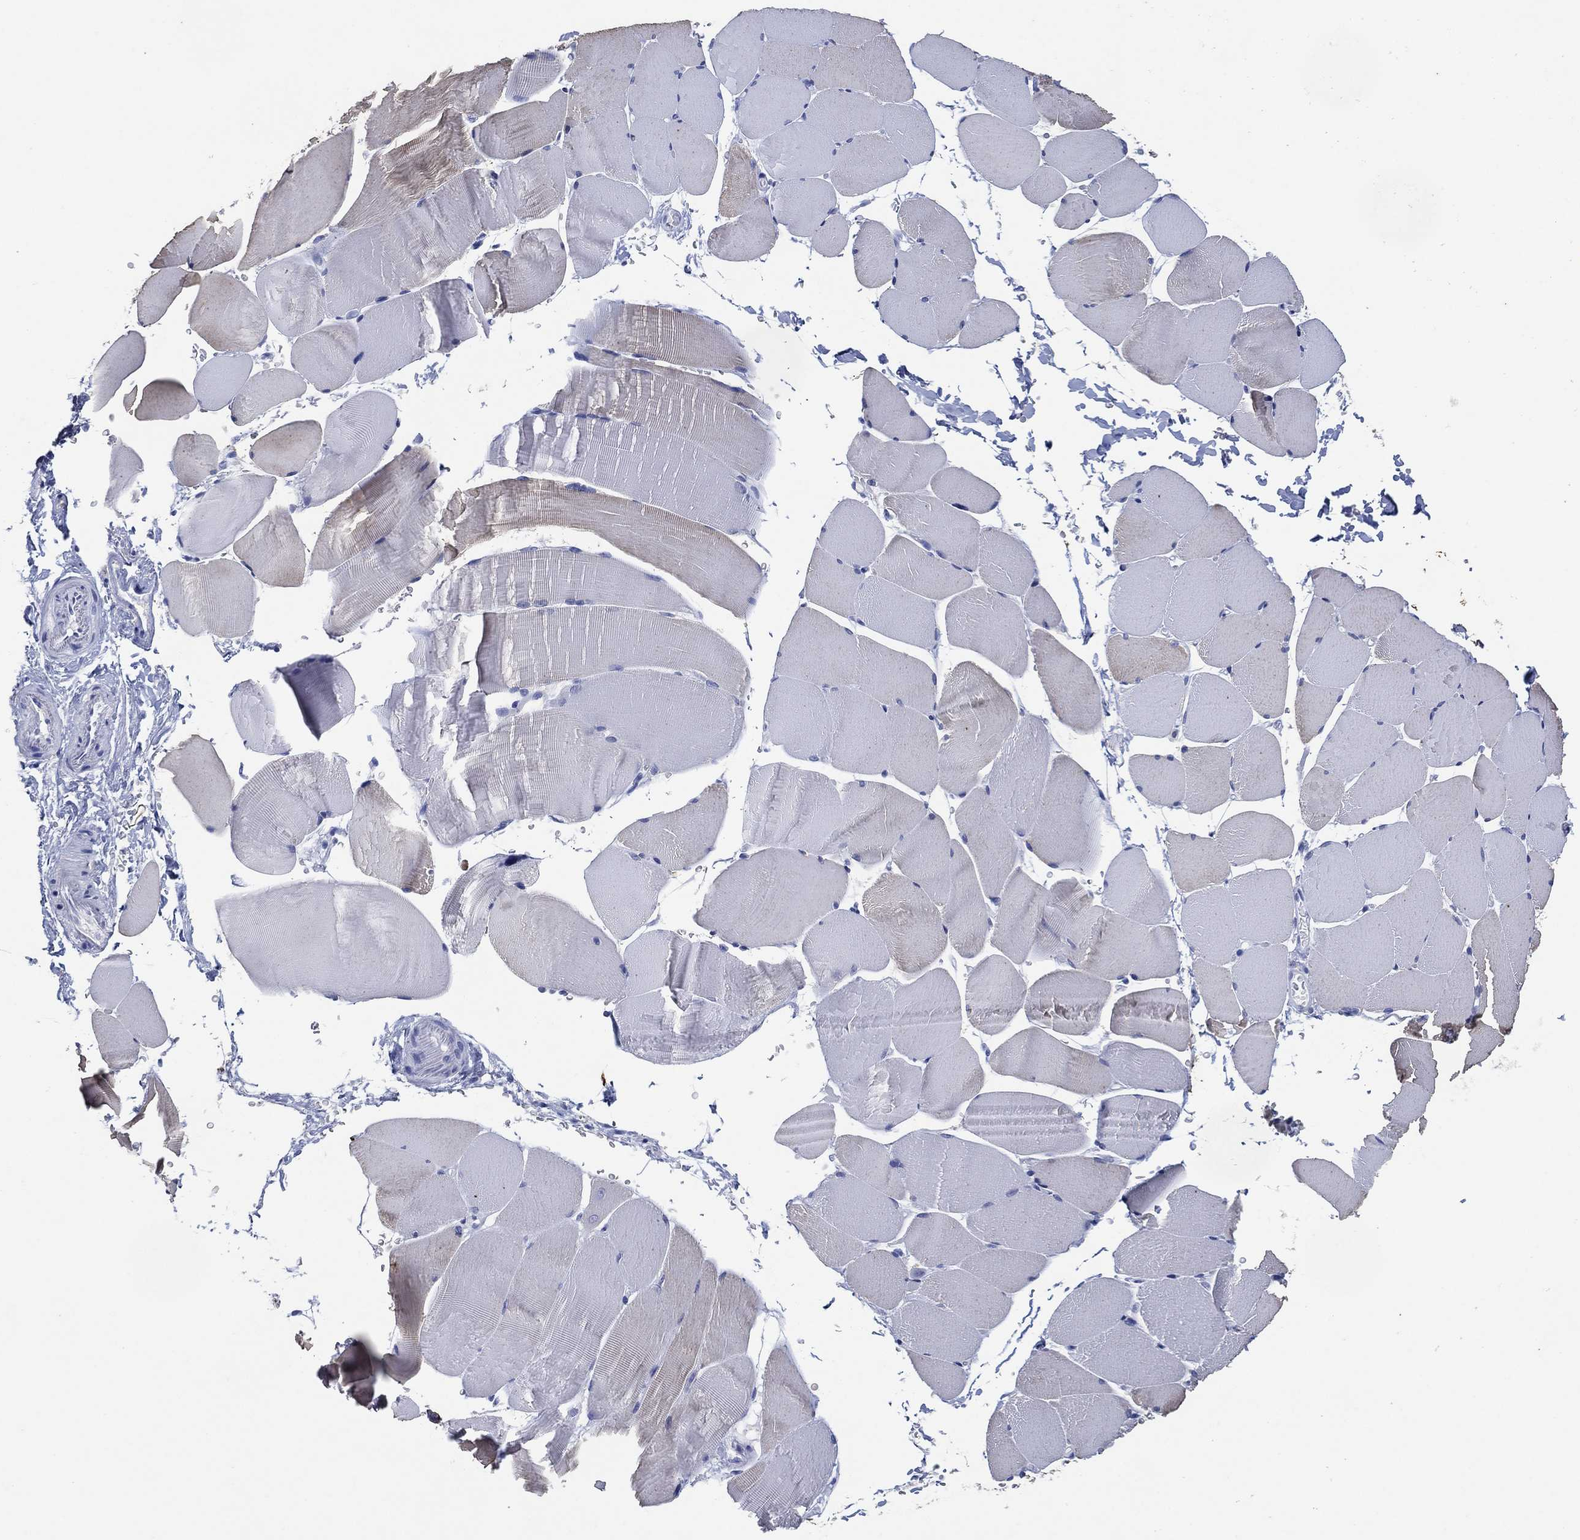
{"staining": {"intensity": "negative", "quantity": "none", "location": "none"}, "tissue": "skeletal muscle", "cell_type": "Myocytes", "image_type": "normal", "snomed": [{"axis": "morphology", "description": "Normal tissue, NOS"}, {"axis": "topography", "description": "Skeletal muscle"}], "caption": "A photomicrograph of human skeletal muscle is negative for staining in myocytes.", "gene": "FSCN2", "patient": {"sex": "female", "age": 37}}